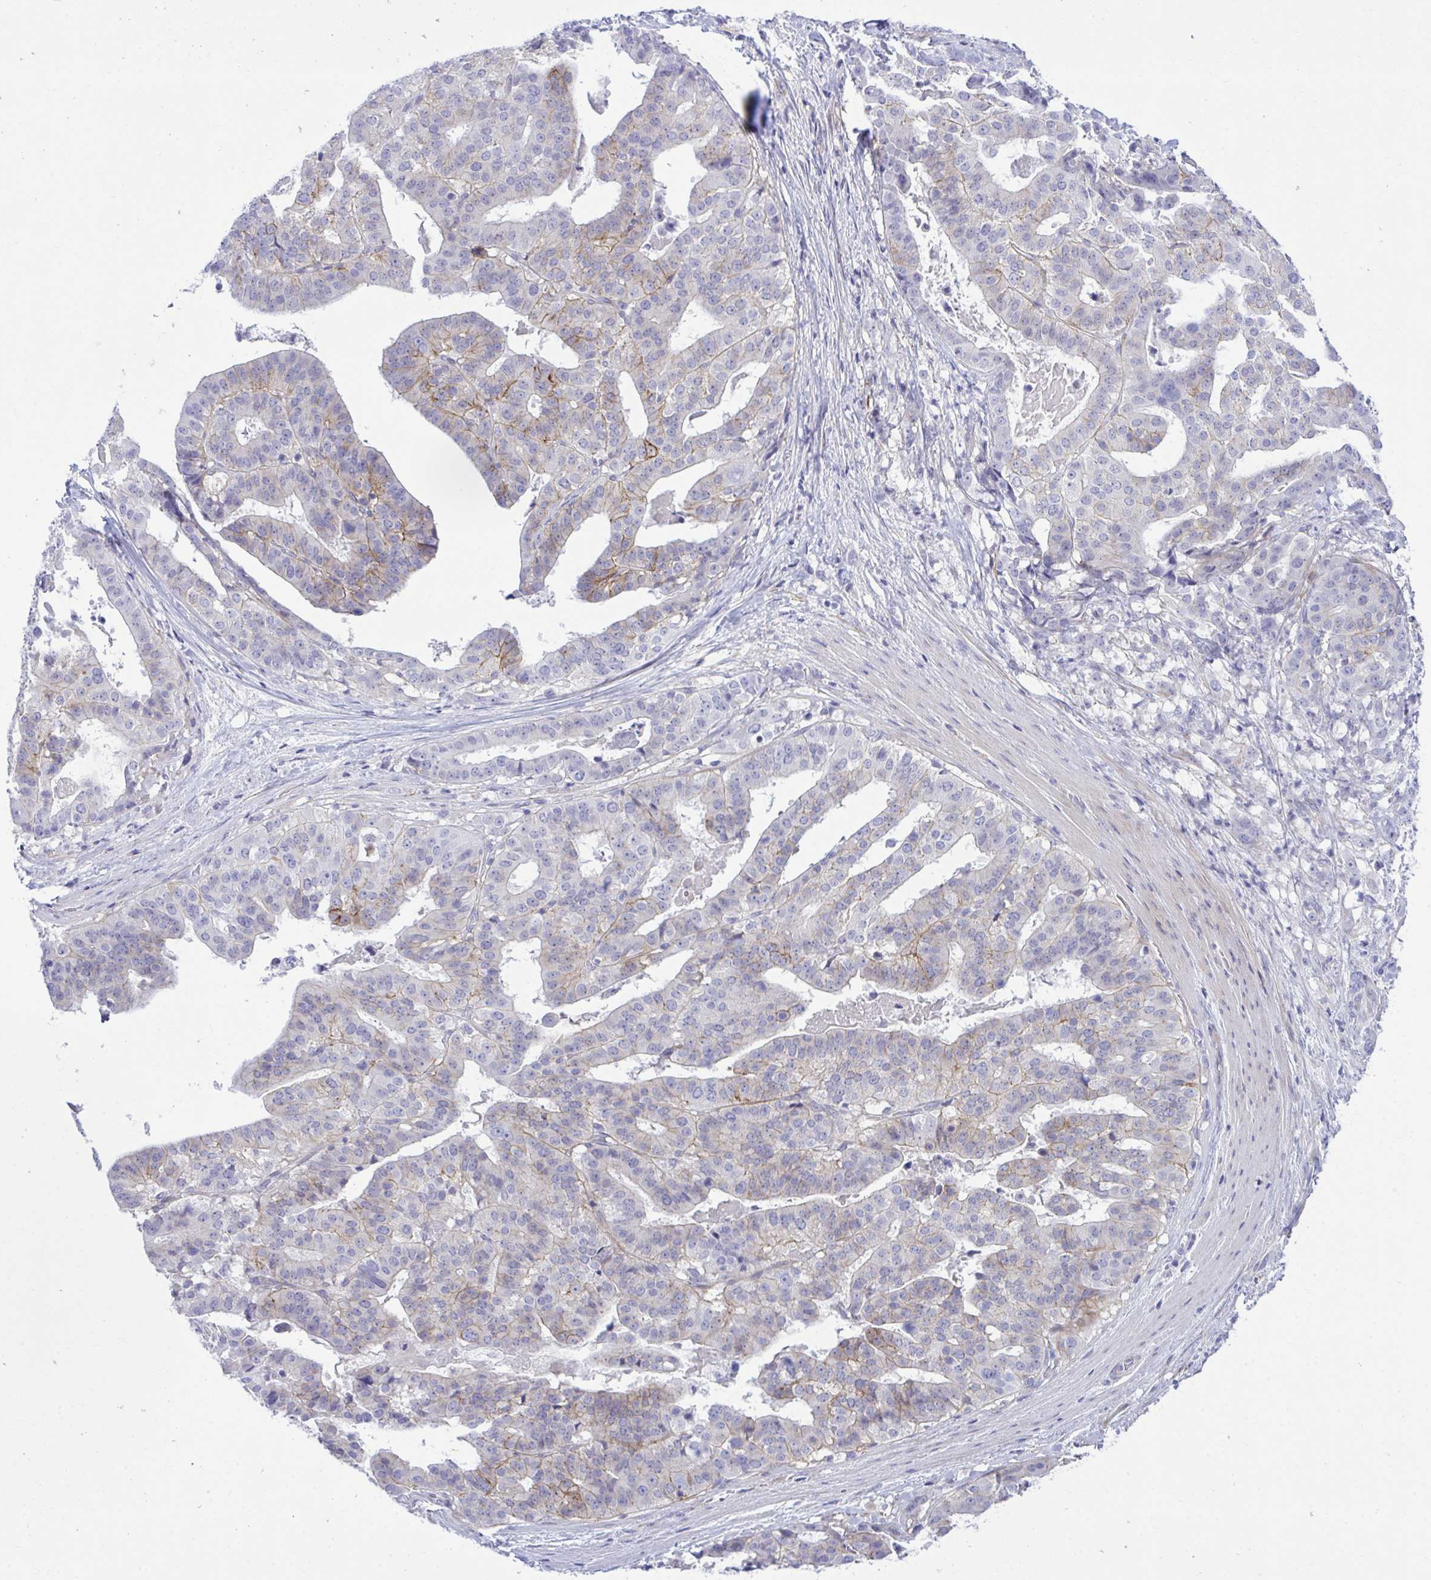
{"staining": {"intensity": "moderate", "quantity": "<25%", "location": "cytoplasmic/membranous"}, "tissue": "stomach cancer", "cell_type": "Tumor cells", "image_type": "cancer", "snomed": [{"axis": "morphology", "description": "Adenocarcinoma, NOS"}, {"axis": "topography", "description": "Stomach"}], "caption": "Adenocarcinoma (stomach) stained with a brown dye shows moderate cytoplasmic/membranous positive positivity in approximately <25% of tumor cells.", "gene": "MED9", "patient": {"sex": "male", "age": 48}}